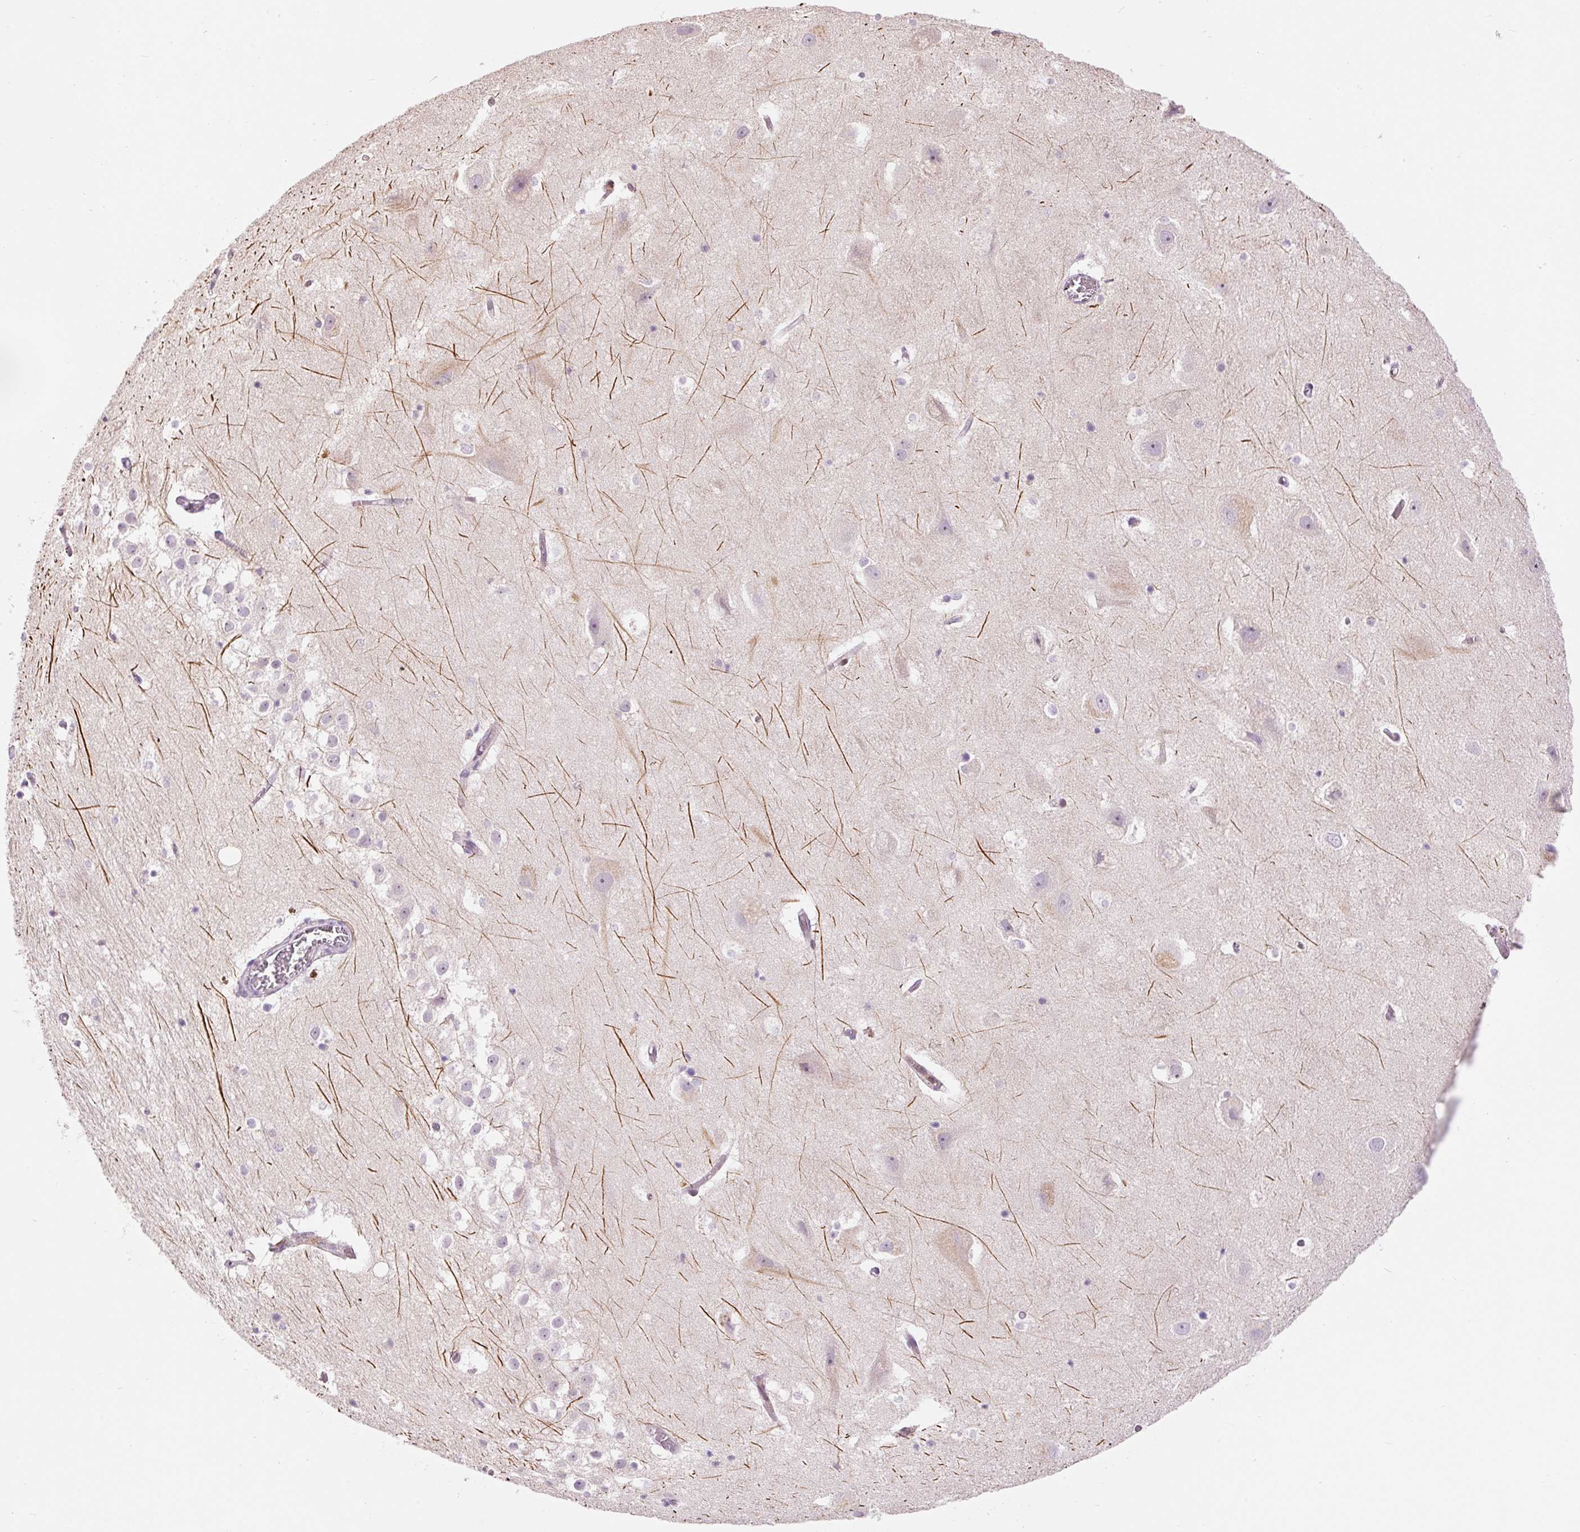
{"staining": {"intensity": "negative", "quantity": "none", "location": "none"}, "tissue": "hippocampus", "cell_type": "Glial cells", "image_type": "normal", "snomed": [{"axis": "morphology", "description": "Normal tissue, NOS"}, {"axis": "topography", "description": "Hippocampus"}], "caption": "A histopathology image of hippocampus stained for a protein displays no brown staining in glial cells. (DAB (3,3'-diaminobenzidine) IHC with hematoxylin counter stain).", "gene": "DOK6", "patient": {"sex": "female", "age": 52}}